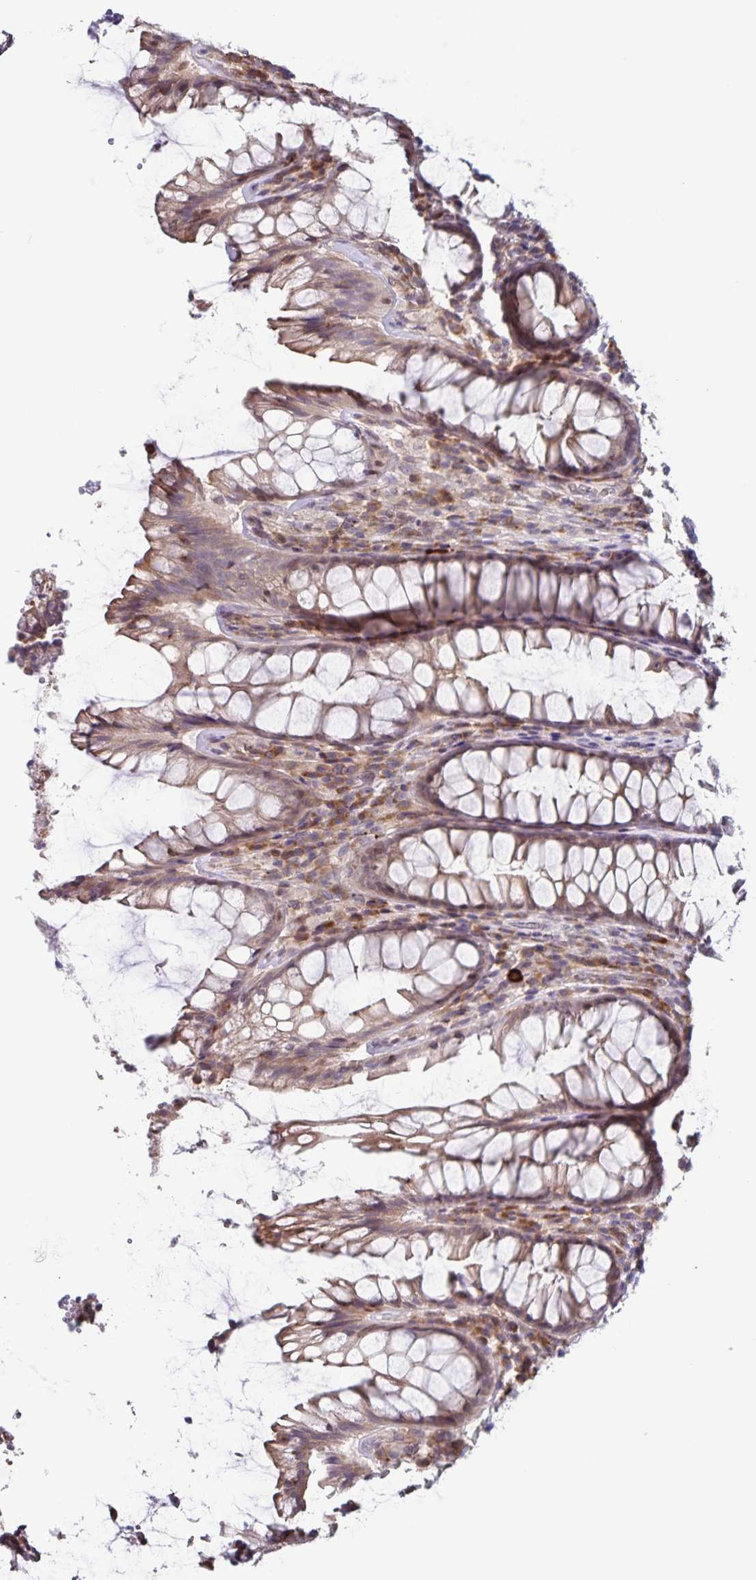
{"staining": {"intensity": "weak", "quantity": "25%-75%", "location": "cytoplasmic/membranous"}, "tissue": "rectum", "cell_type": "Glandular cells", "image_type": "normal", "snomed": [{"axis": "morphology", "description": "Normal tissue, NOS"}, {"axis": "topography", "description": "Rectum"}], "caption": "Protein analysis of benign rectum exhibits weak cytoplasmic/membranous staining in approximately 25%-75% of glandular cells.", "gene": "STPG4", "patient": {"sex": "male", "age": 72}}